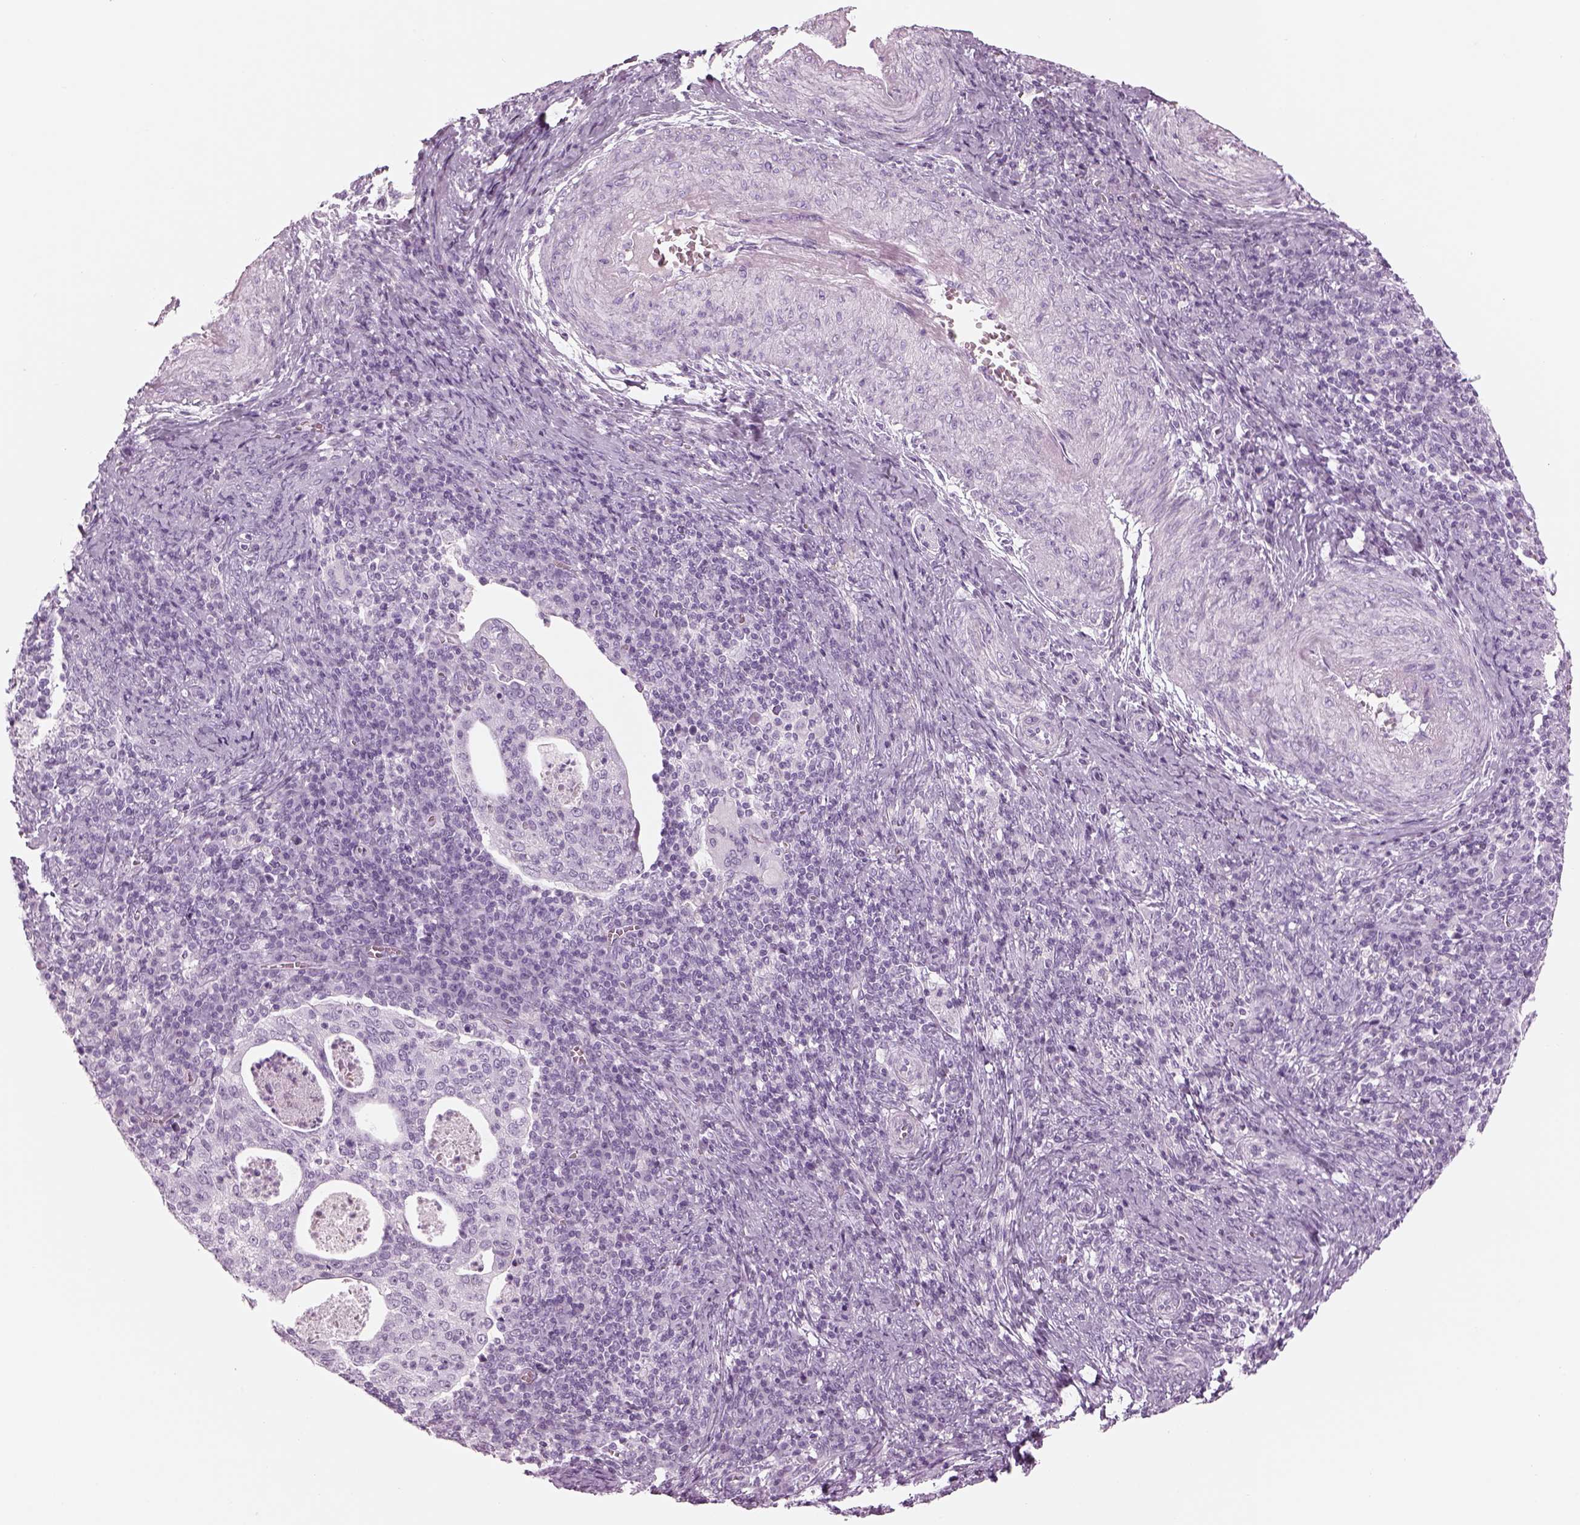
{"staining": {"intensity": "negative", "quantity": "none", "location": "none"}, "tissue": "cervical cancer", "cell_type": "Tumor cells", "image_type": "cancer", "snomed": [{"axis": "morphology", "description": "Squamous cell carcinoma, NOS"}, {"axis": "topography", "description": "Cervix"}], "caption": "High power microscopy histopathology image of an immunohistochemistry (IHC) photomicrograph of cervical cancer, revealing no significant staining in tumor cells. The staining was performed using DAB to visualize the protein expression in brown, while the nuclei were stained in blue with hematoxylin (Magnification: 20x).", "gene": "SAG", "patient": {"sex": "female", "age": 39}}